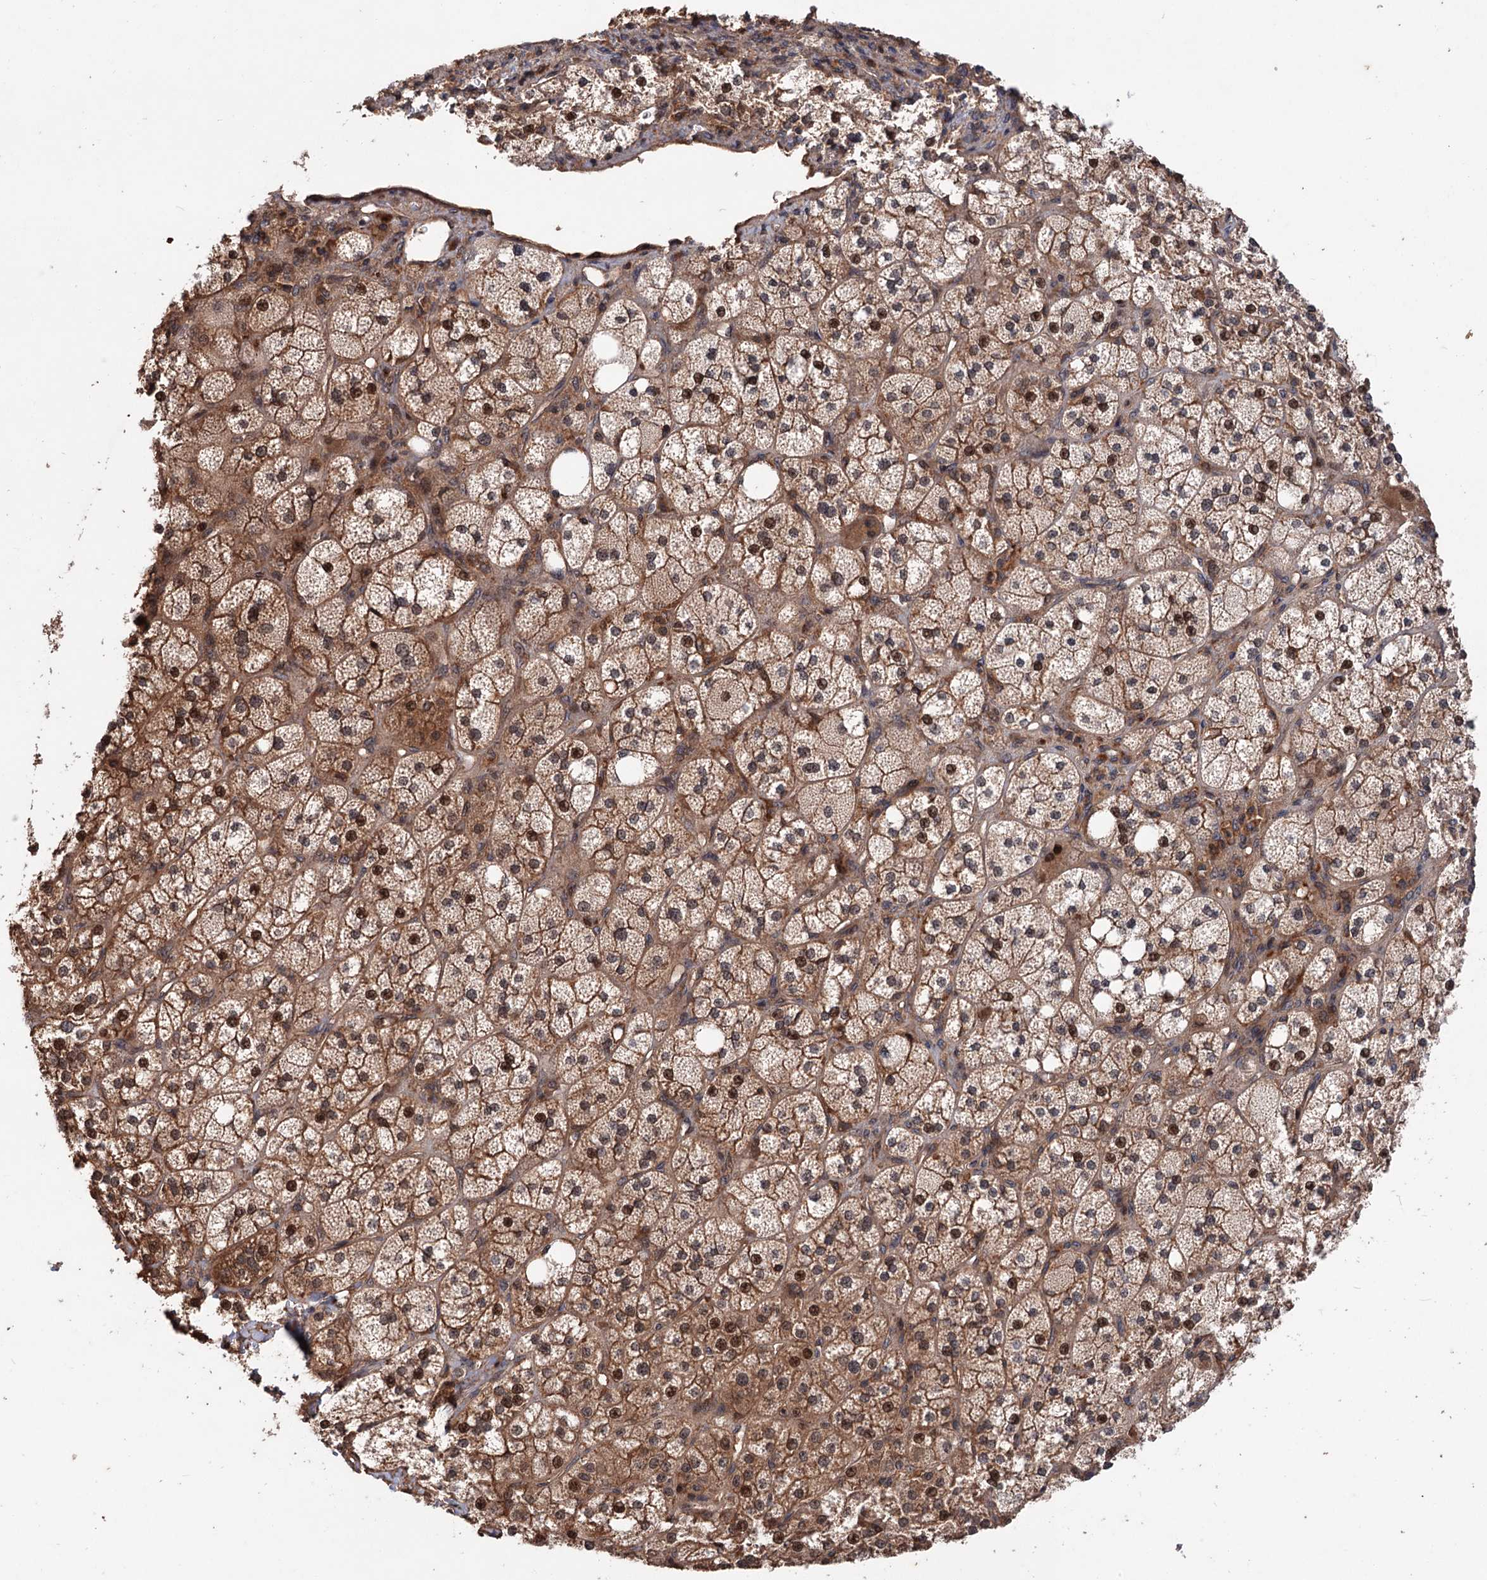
{"staining": {"intensity": "strong", "quantity": ">75%", "location": "cytoplasmic/membranous,nuclear"}, "tissue": "adrenal gland", "cell_type": "Glandular cells", "image_type": "normal", "snomed": [{"axis": "morphology", "description": "Normal tissue, NOS"}, {"axis": "topography", "description": "Adrenal gland"}], "caption": "A micrograph of adrenal gland stained for a protein displays strong cytoplasmic/membranous,nuclear brown staining in glandular cells.", "gene": "ADK", "patient": {"sex": "male", "age": 61}}